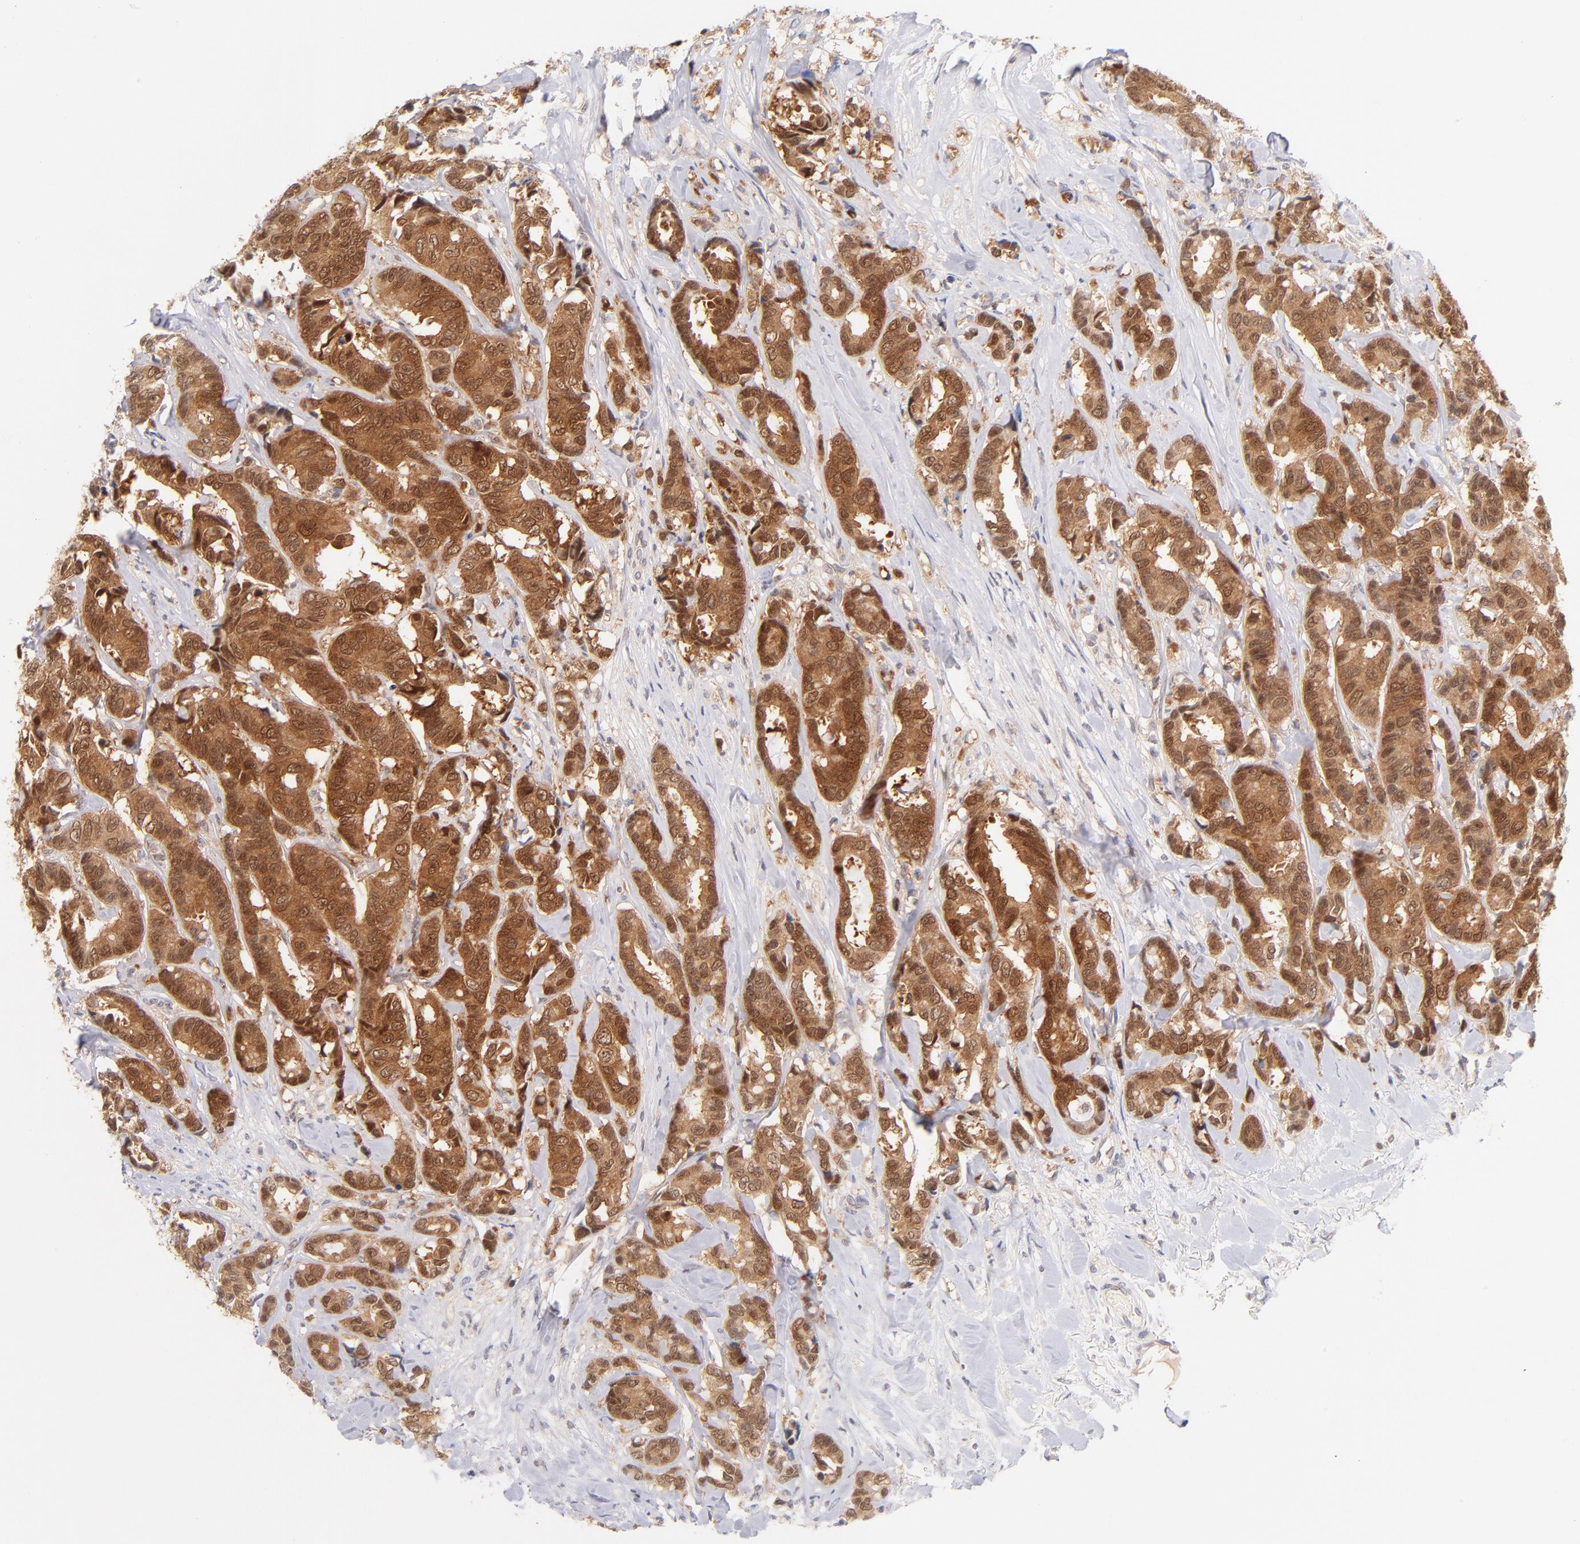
{"staining": {"intensity": "strong", "quantity": ">75%", "location": "cytoplasmic/membranous,nuclear"}, "tissue": "breast cancer", "cell_type": "Tumor cells", "image_type": "cancer", "snomed": [{"axis": "morphology", "description": "Duct carcinoma"}, {"axis": "topography", "description": "Breast"}], "caption": "The photomicrograph demonstrates staining of breast cancer (invasive ductal carcinoma), revealing strong cytoplasmic/membranous and nuclear protein positivity (brown color) within tumor cells.", "gene": "CASP6", "patient": {"sex": "female", "age": 87}}